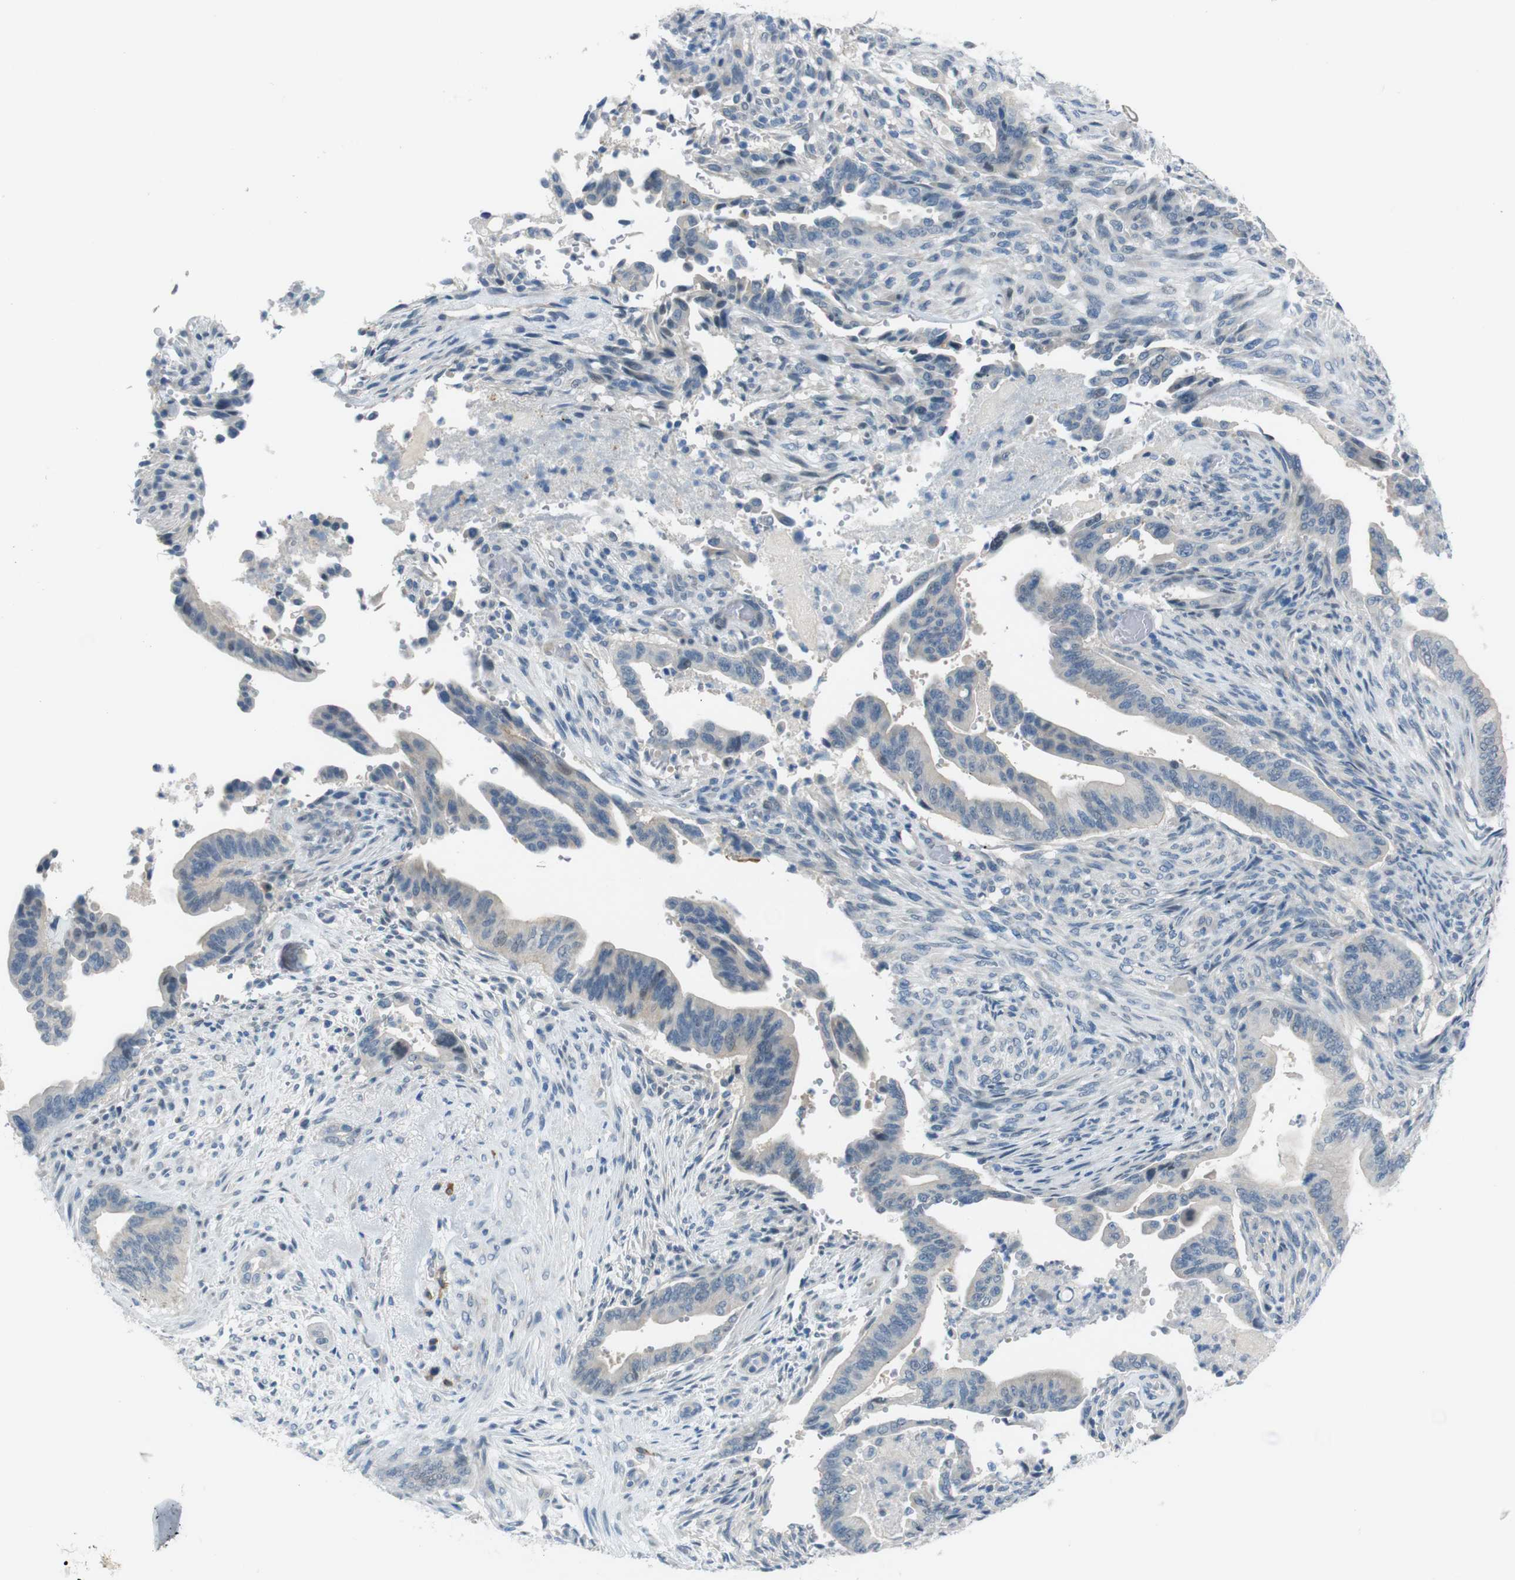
{"staining": {"intensity": "weak", "quantity": "25%-75%", "location": "cytoplasmic/membranous"}, "tissue": "pancreatic cancer", "cell_type": "Tumor cells", "image_type": "cancer", "snomed": [{"axis": "morphology", "description": "Adenocarcinoma, NOS"}, {"axis": "topography", "description": "Pancreas"}], "caption": "Immunohistochemistry histopathology image of neoplastic tissue: pancreatic cancer (adenocarcinoma) stained using immunohistochemistry reveals low levels of weak protein expression localized specifically in the cytoplasmic/membranous of tumor cells, appearing as a cytoplasmic/membranous brown color.", "gene": "HRH2", "patient": {"sex": "male", "age": 70}}